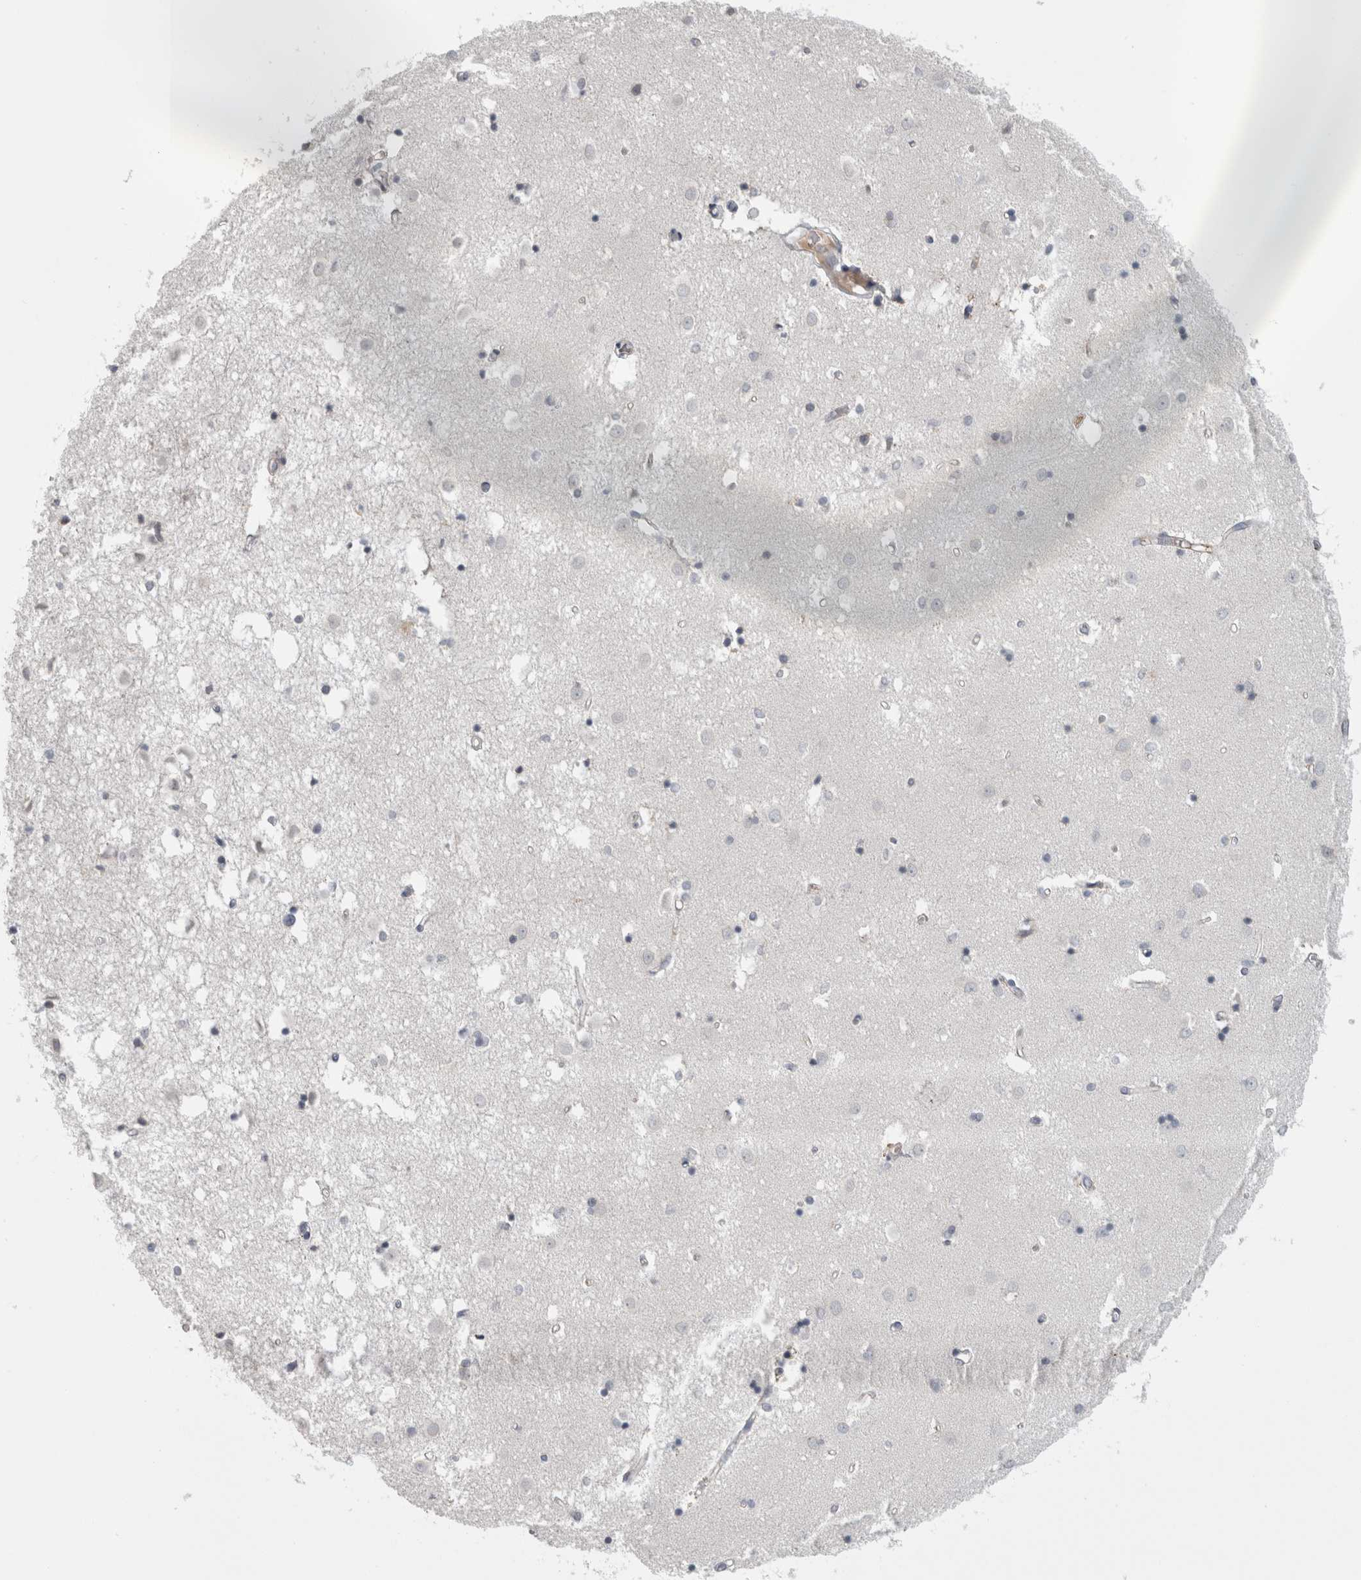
{"staining": {"intensity": "negative", "quantity": "none", "location": "none"}, "tissue": "caudate", "cell_type": "Glial cells", "image_type": "normal", "snomed": [{"axis": "morphology", "description": "Normal tissue, NOS"}, {"axis": "topography", "description": "Lateral ventricle wall"}], "caption": "IHC photomicrograph of normal caudate: caudate stained with DAB demonstrates no significant protein expression in glial cells. (Brightfield microscopy of DAB (3,3'-diaminobenzidine) immunohistochemistry (IHC) at high magnification).", "gene": "PLIN1", "patient": {"sex": "male", "age": 45}}